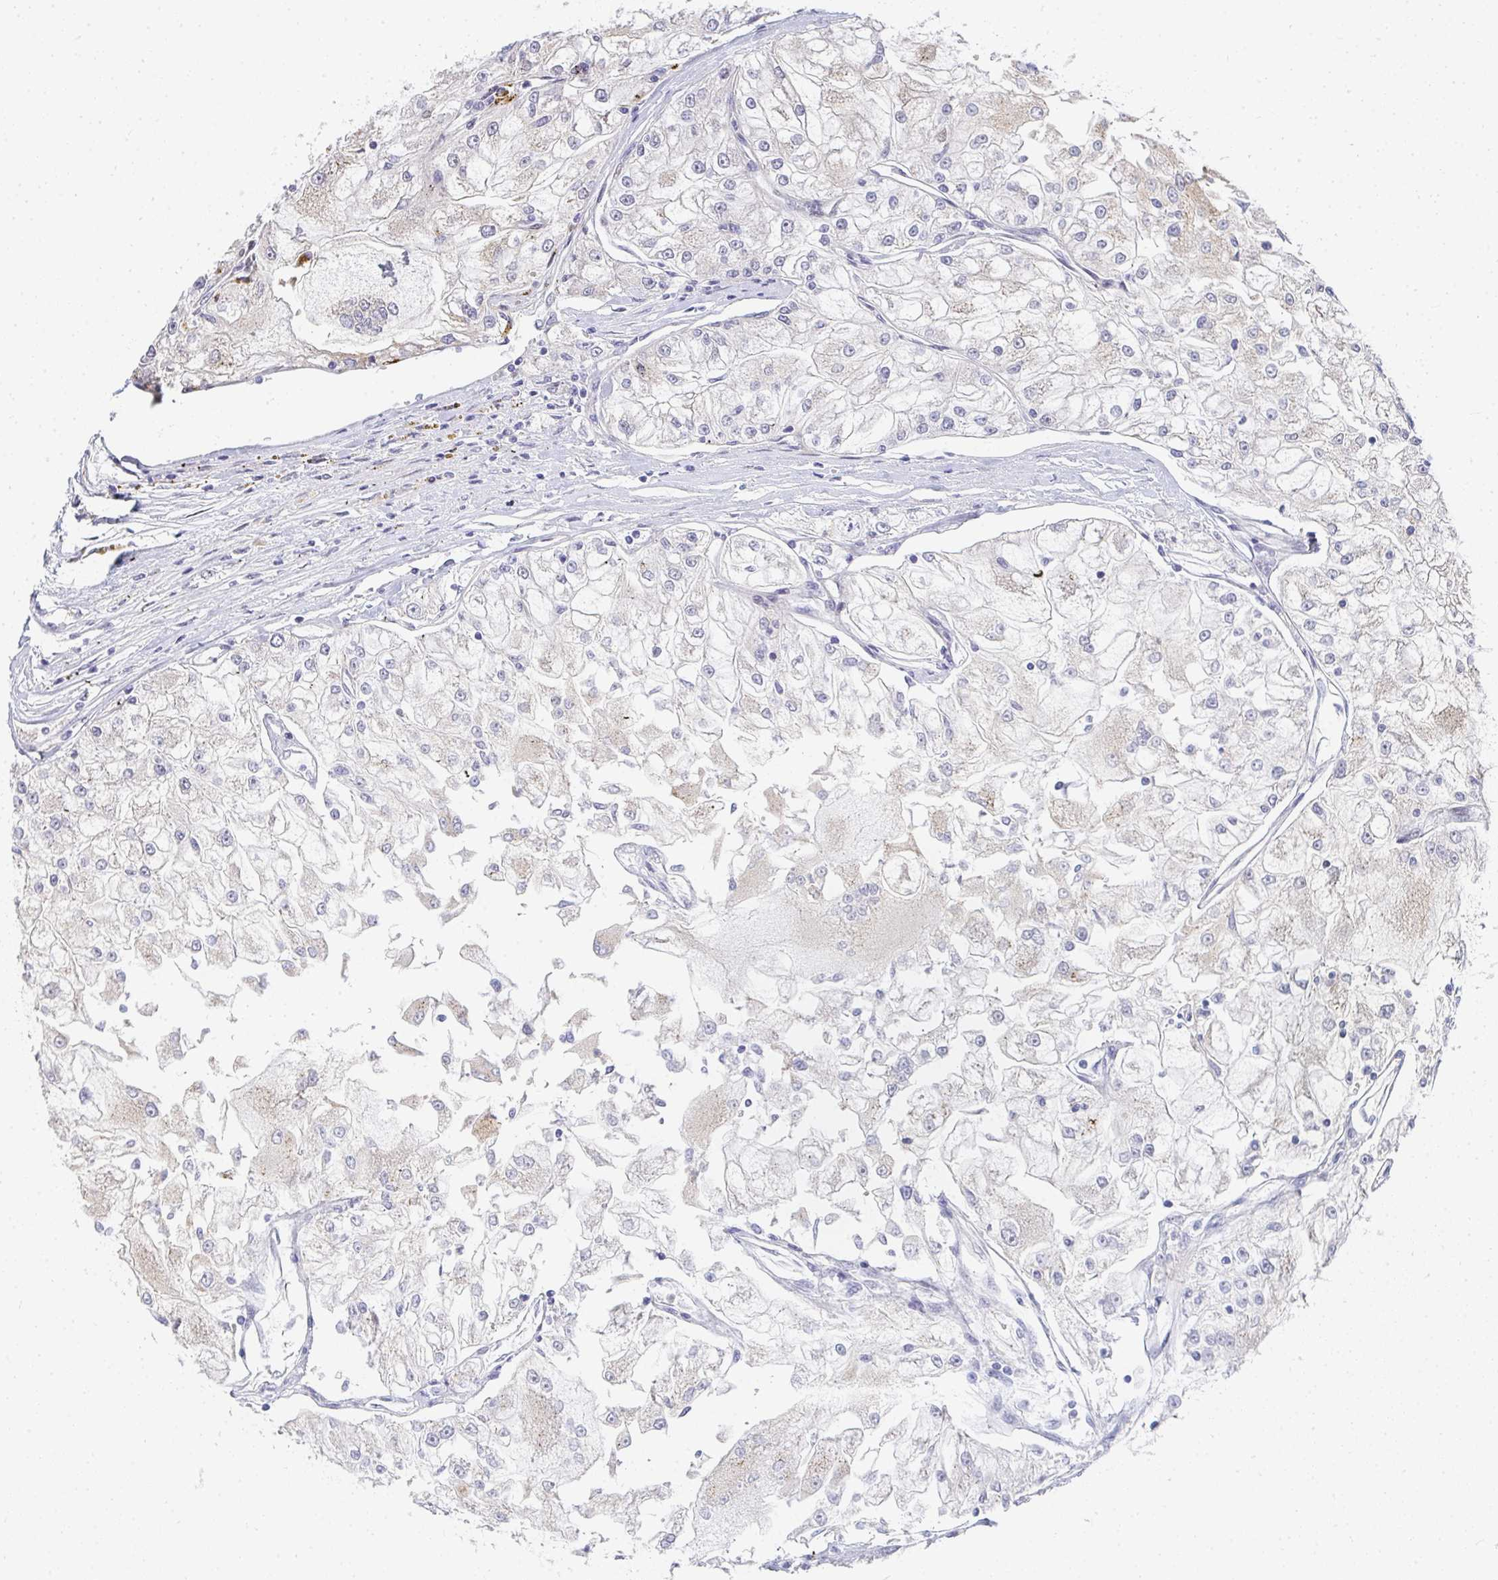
{"staining": {"intensity": "weak", "quantity": "<25%", "location": "cytoplasmic/membranous"}, "tissue": "renal cancer", "cell_type": "Tumor cells", "image_type": "cancer", "snomed": [{"axis": "morphology", "description": "Adenocarcinoma, NOS"}, {"axis": "topography", "description": "Kidney"}], "caption": "Renal cancer stained for a protein using IHC reveals no staining tumor cells.", "gene": "ZIC3", "patient": {"sex": "female", "age": 72}}